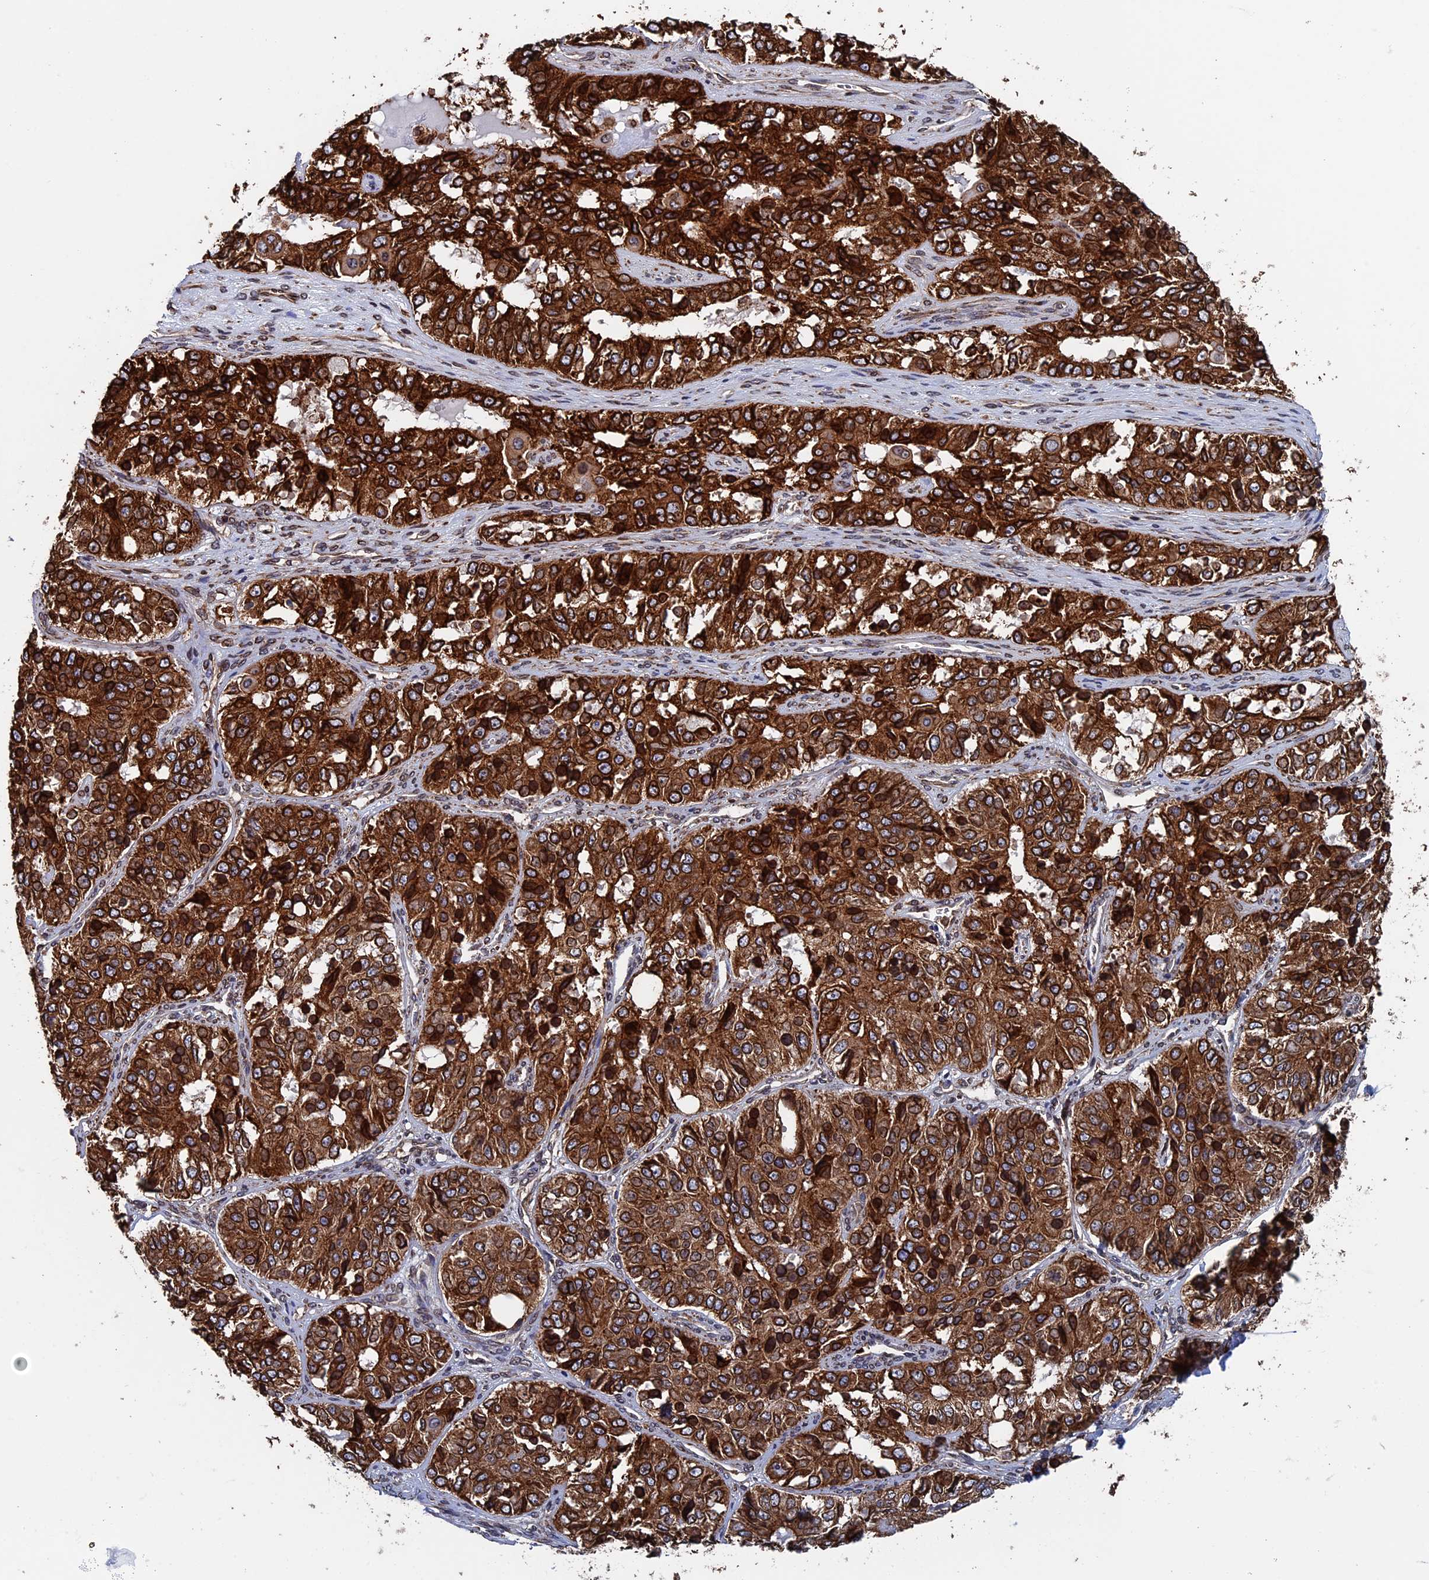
{"staining": {"intensity": "strong", "quantity": ">75%", "location": "cytoplasmic/membranous"}, "tissue": "ovarian cancer", "cell_type": "Tumor cells", "image_type": "cancer", "snomed": [{"axis": "morphology", "description": "Carcinoma, endometroid"}, {"axis": "topography", "description": "Ovary"}], "caption": "Tumor cells display high levels of strong cytoplasmic/membranous staining in approximately >75% of cells in ovarian cancer.", "gene": "RPUSD1", "patient": {"sex": "female", "age": 51}}